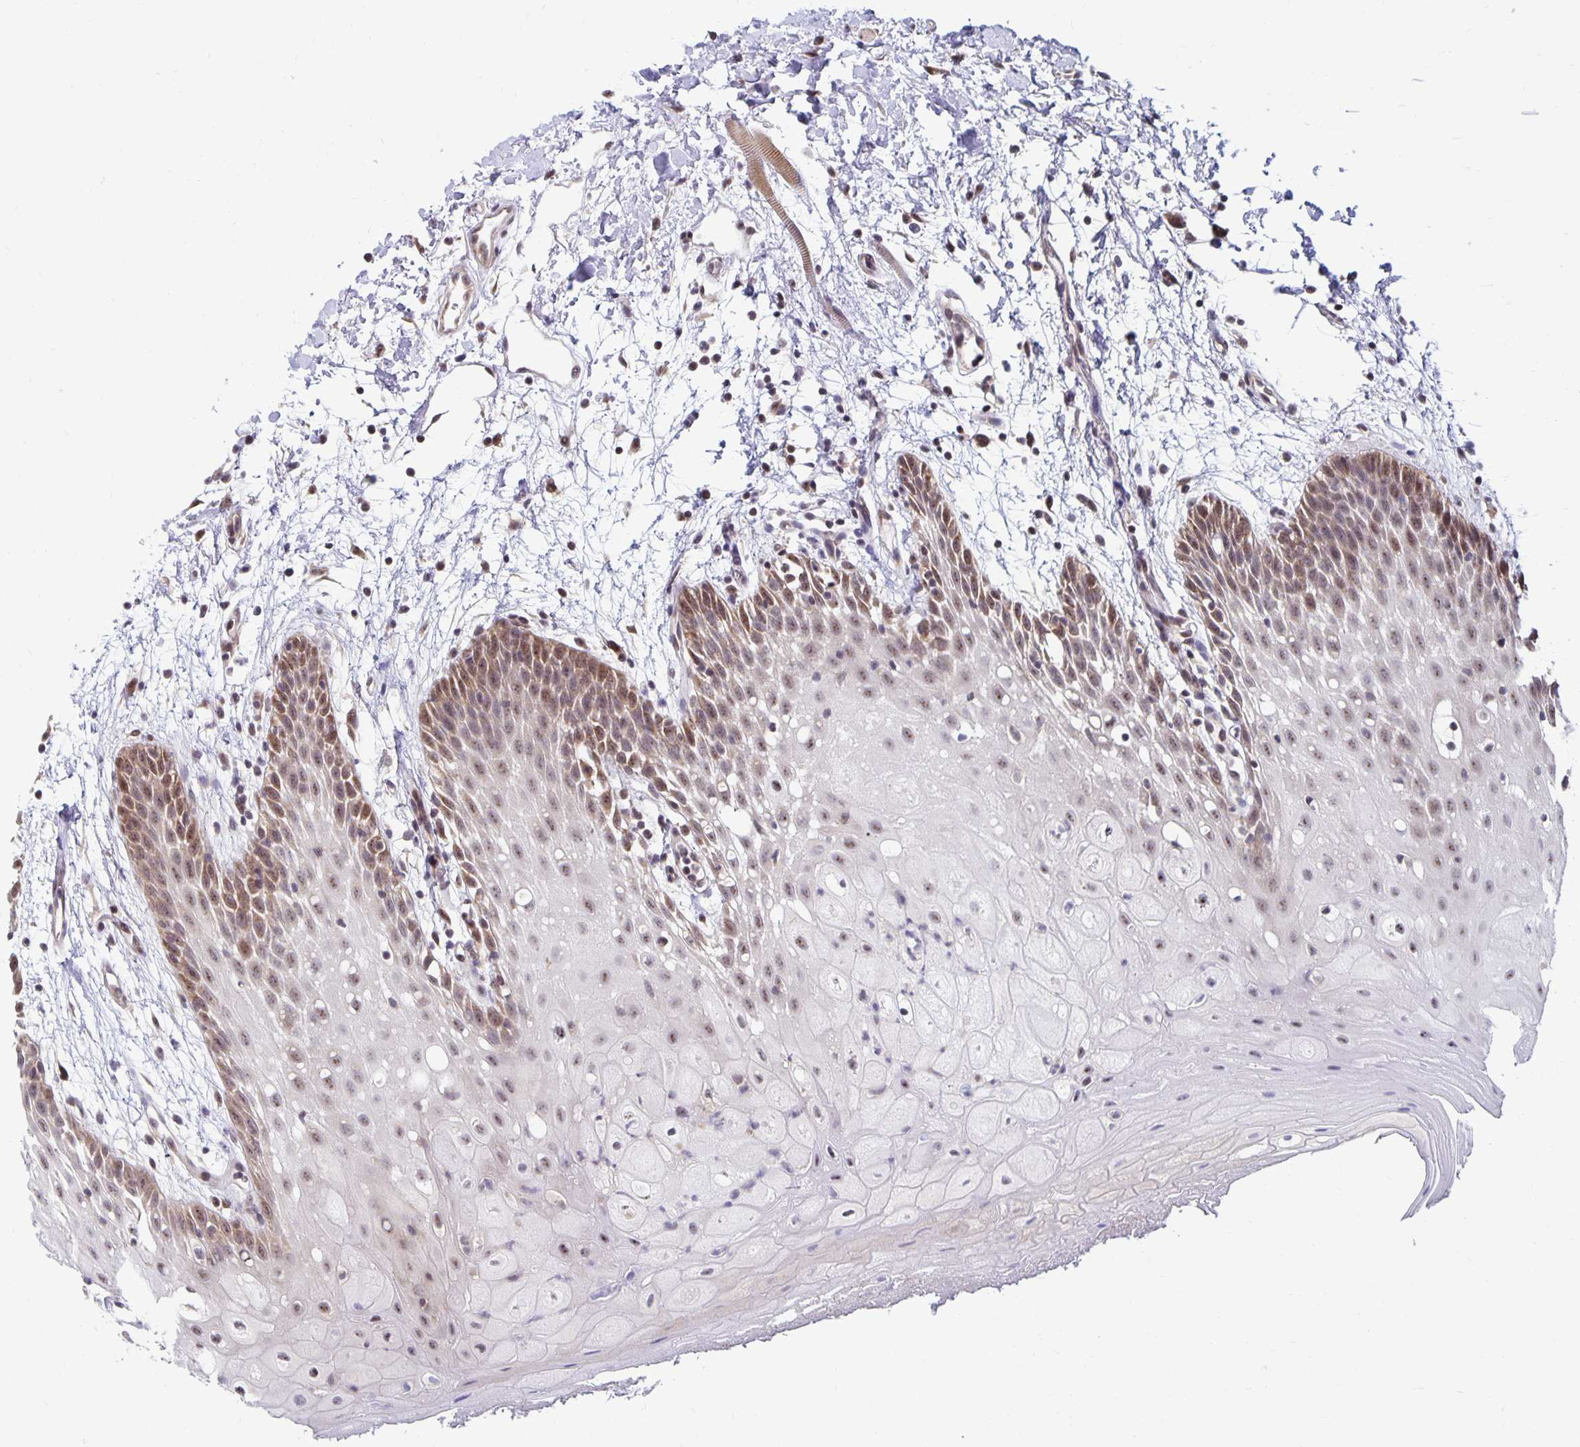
{"staining": {"intensity": "moderate", "quantity": "25%-75%", "location": "cytoplasmic/membranous,nuclear"}, "tissue": "oral mucosa", "cell_type": "Squamous epithelial cells", "image_type": "normal", "snomed": [{"axis": "morphology", "description": "Normal tissue, NOS"}, {"axis": "morphology", "description": "Squamous cell carcinoma, NOS"}, {"axis": "topography", "description": "Oral tissue"}, {"axis": "topography", "description": "Tounge, NOS"}, {"axis": "topography", "description": "Head-Neck"}], "caption": "Immunohistochemistry (IHC) image of benign oral mucosa: human oral mucosa stained using immunohistochemistry shows medium levels of moderate protein expression localized specifically in the cytoplasmic/membranous,nuclear of squamous epithelial cells, appearing as a cytoplasmic/membranous,nuclear brown color.", "gene": "EXOC6B", "patient": {"sex": "male", "age": 62}}